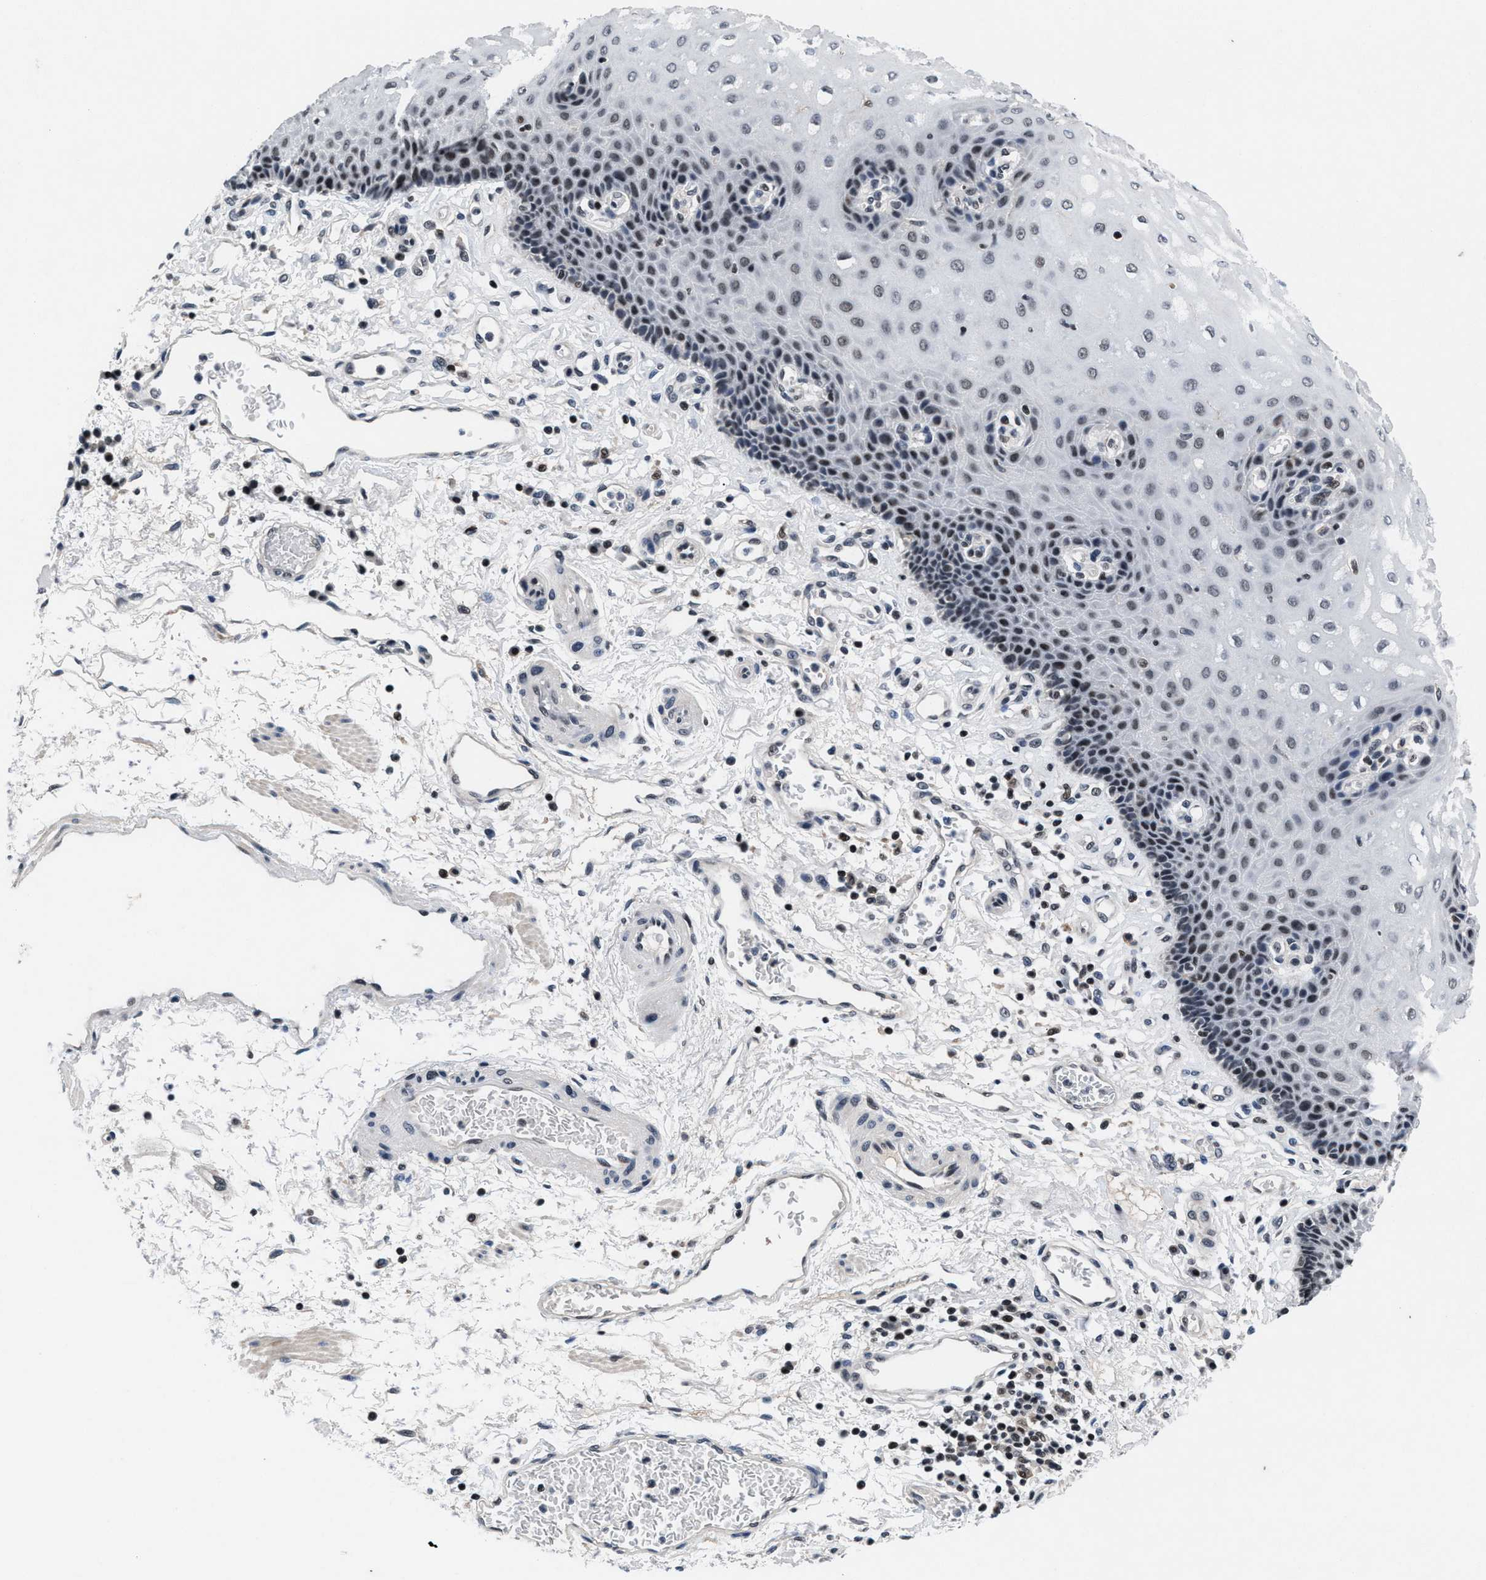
{"staining": {"intensity": "weak", "quantity": "25%-75%", "location": "nuclear"}, "tissue": "esophagus", "cell_type": "Squamous epithelial cells", "image_type": "normal", "snomed": [{"axis": "morphology", "description": "Normal tissue, NOS"}, {"axis": "topography", "description": "Esophagus"}], "caption": "A high-resolution histopathology image shows IHC staining of benign esophagus, which shows weak nuclear positivity in about 25%-75% of squamous epithelial cells.", "gene": "WDR81", "patient": {"sex": "male", "age": 54}}